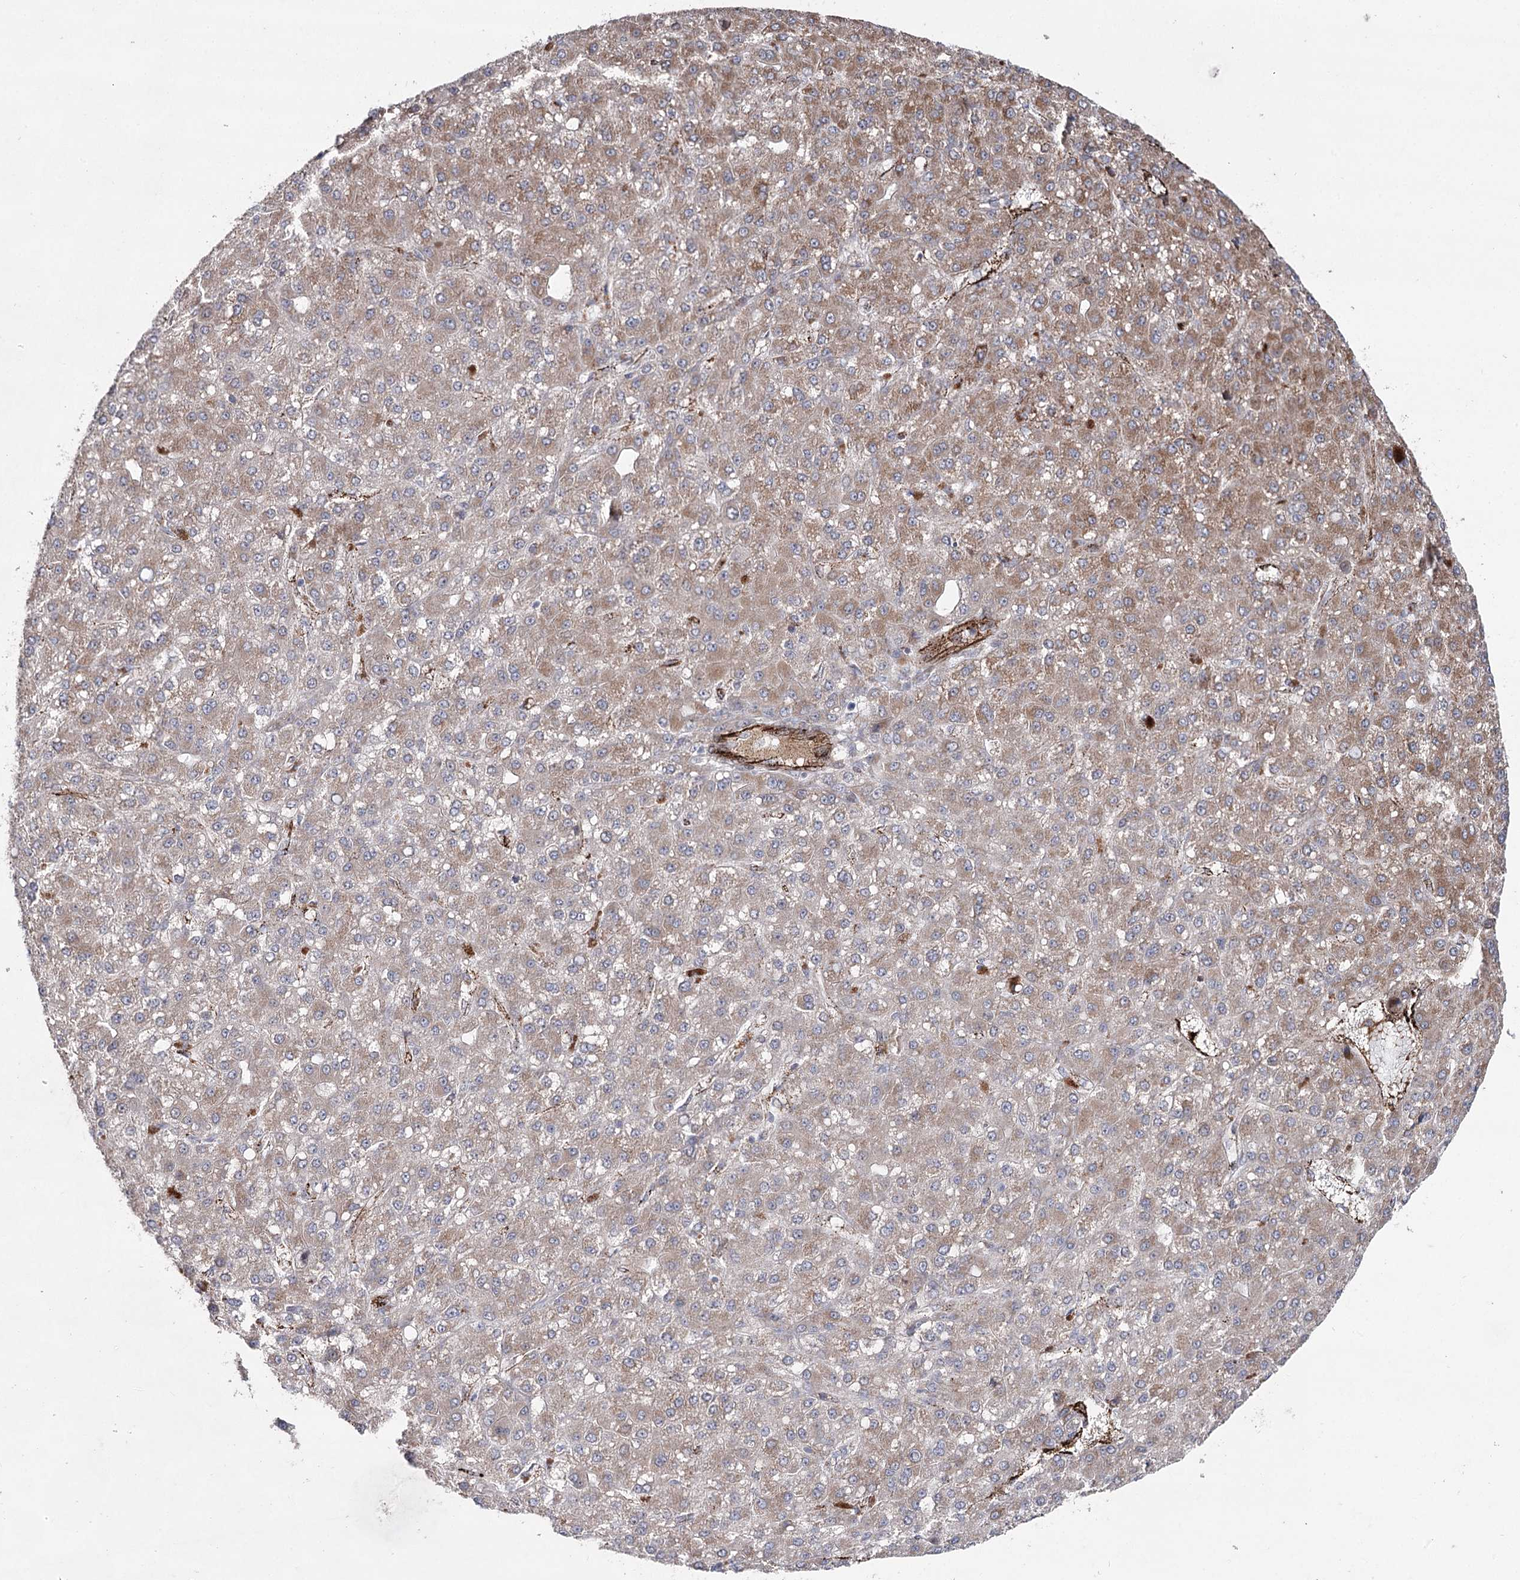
{"staining": {"intensity": "moderate", "quantity": "25%-75%", "location": "cytoplasmic/membranous"}, "tissue": "liver cancer", "cell_type": "Tumor cells", "image_type": "cancer", "snomed": [{"axis": "morphology", "description": "Carcinoma, Hepatocellular, NOS"}, {"axis": "topography", "description": "Liver"}], "caption": "Hepatocellular carcinoma (liver) was stained to show a protein in brown. There is medium levels of moderate cytoplasmic/membranous staining in approximately 25%-75% of tumor cells. (brown staining indicates protein expression, while blue staining denotes nuclei).", "gene": "MIB1", "patient": {"sex": "male", "age": 67}}